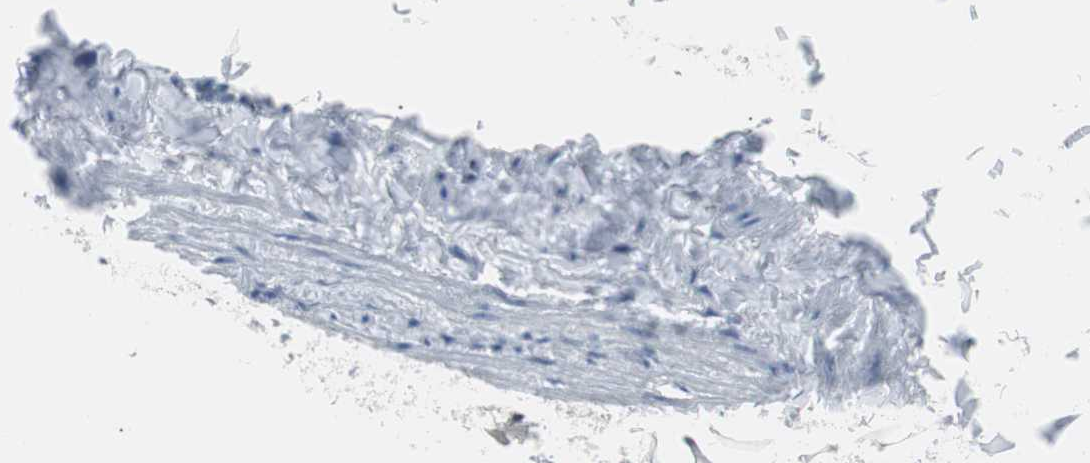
{"staining": {"intensity": "negative", "quantity": "none", "location": "none"}, "tissue": "adipose tissue", "cell_type": "Adipocytes", "image_type": "normal", "snomed": [{"axis": "morphology", "description": "Normal tissue, NOS"}, {"axis": "topography", "description": "Vascular tissue"}], "caption": "DAB (3,3'-diaminobenzidine) immunohistochemical staining of benign adipose tissue reveals no significant staining in adipocytes. (DAB (3,3'-diaminobenzidine) immunohistochemistry (IHC) visualized using brightfield microscopy, high magnification).", "gene": "MTA1", "patient": {"sex": "male", "age": 41}}